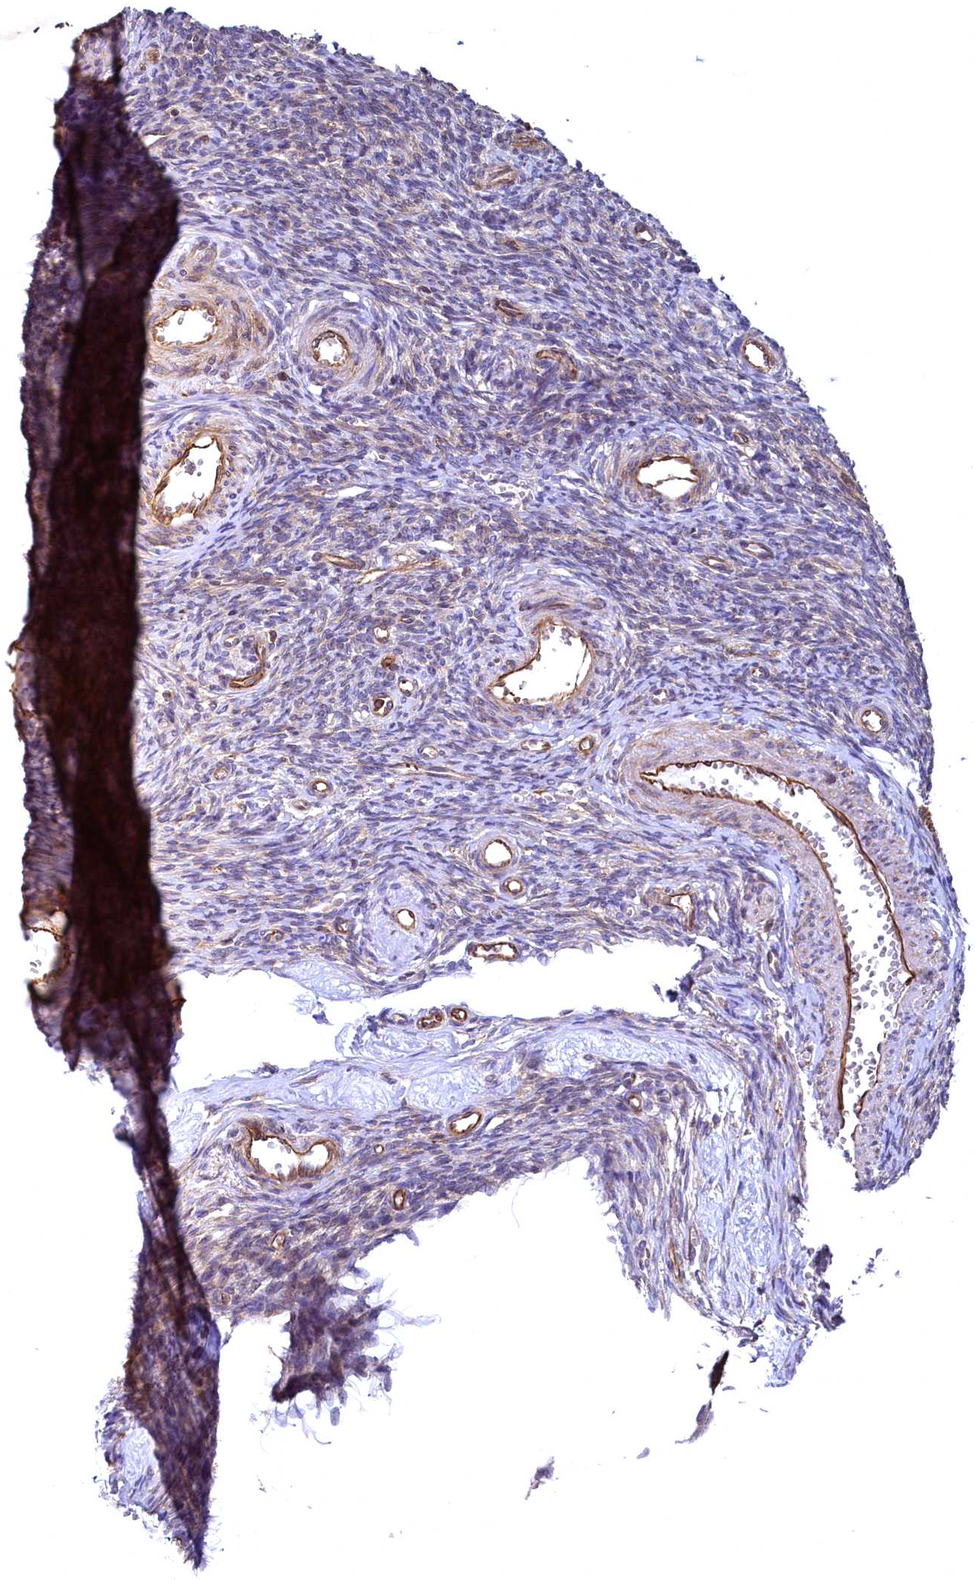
{"staining": {"intensity": "weak", "quantity": "25%-75%", "location": "cytoplasmic/membranous"}, "tissue": "ovary", "cell_type": "Ovarian stroma cells", "image_type": "normal", "snomed": [{"axis": "morphology", "description": "Normal tissue, NOS"}, {"axis": "topography", "description": "Ovary"}], "caption": "Benign ovary displays weak cytoplasmic/membranous positivity in approximately 25%-75% of ovarian stroma cells (DAB (3,3'-diaminobenzidine) IHC, brown staining for protein, blue staining for nuclei)..", "gene": "SVIP", "patient": {"sex": "female", "age": 39}}